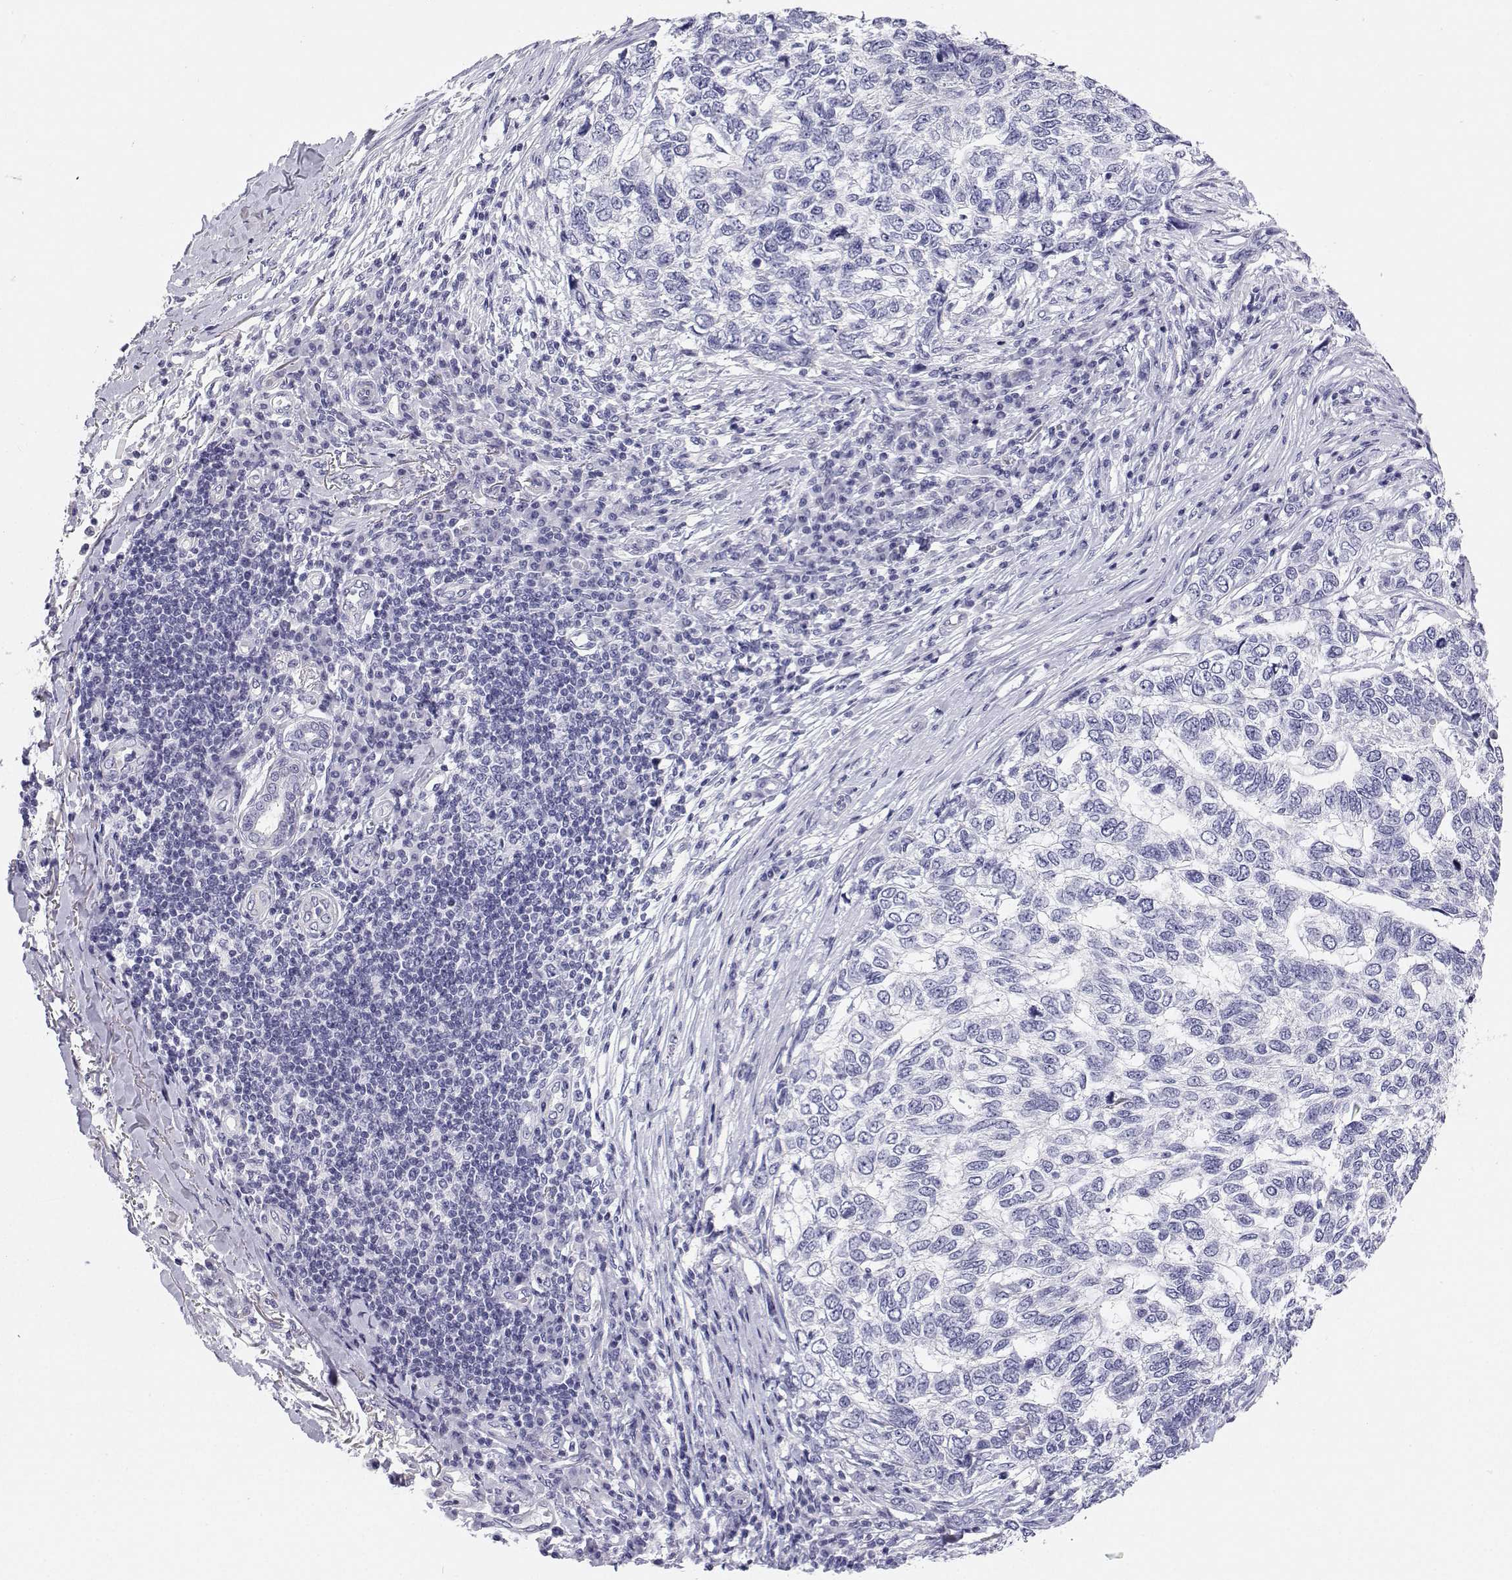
{"staining": {"intensity": "negative", "quantity": "none", "location": "none"}, "tissue": "skin cancer", "cell_type": "Tumor cells", "image_type": "cancer", "snomed": [{"axis": "morphology", "description": "Basal cell carcinoma"}, {"axis": "topography", "description": "Skin"}], "caption": "Skin cancer (basal cell carcinoma) was stained to show a protein in brown. There is no significant staining in tumor cells.", "gene": "BHMT", "patient": {"sex": "female", "age": 65}}